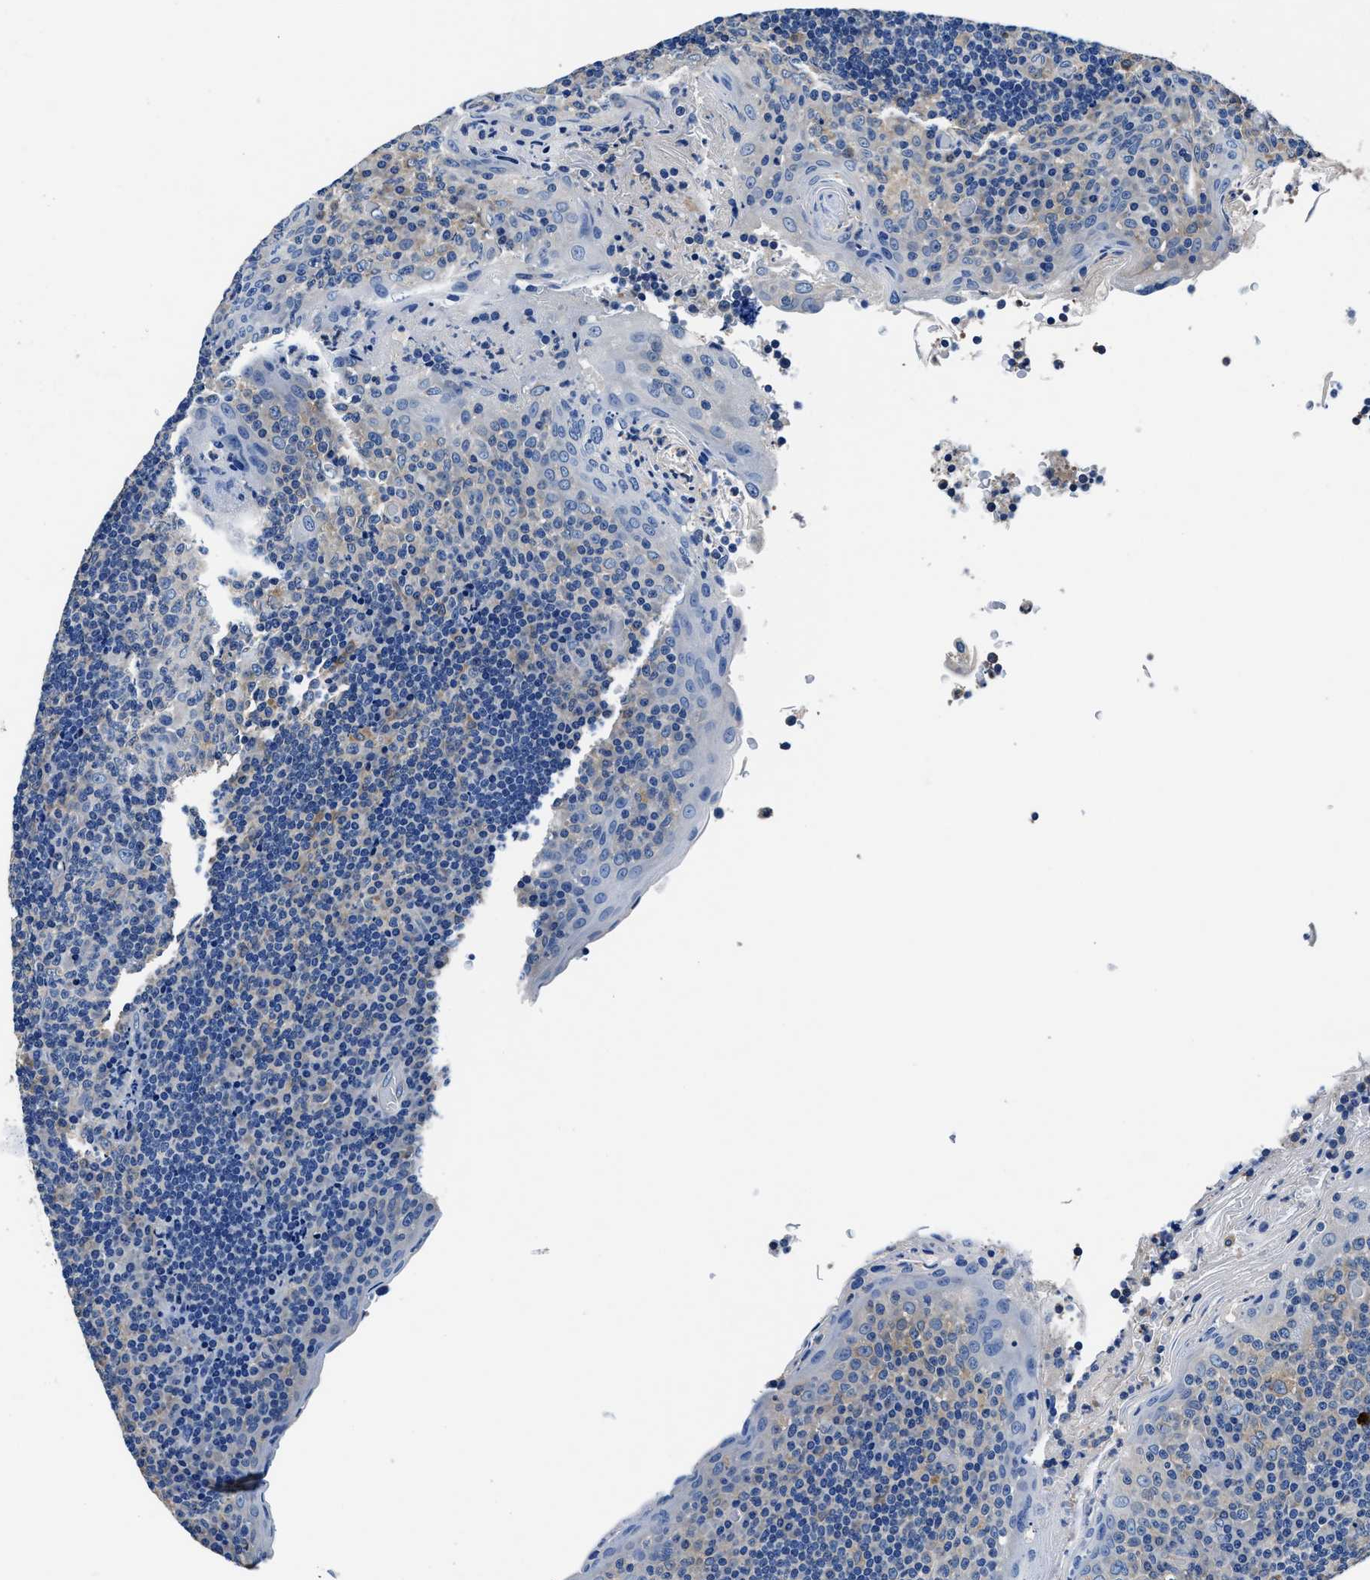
{"staining": {"intensity": "weak", "quantity": "<25%", "location": "cytoplasmic/membranous"}, "tissue": "tonsil", "cell_type": "Germinal center cells", "image_type": "normal", "snomed": [{"axis": "morphology", "description": "Normal tissue, NOS"}, {"axis": "topography", "description": "Tonsil"}], "caption": "An immunohistochemistry photomicrograph of unremarkable tonsil is shown. There is no staining in germinal center cells of tonsil. (IHC, brightfield microscopy, high magnification).", "gene": "NEU1", "patient": {"sex": "male", "age": 17}}